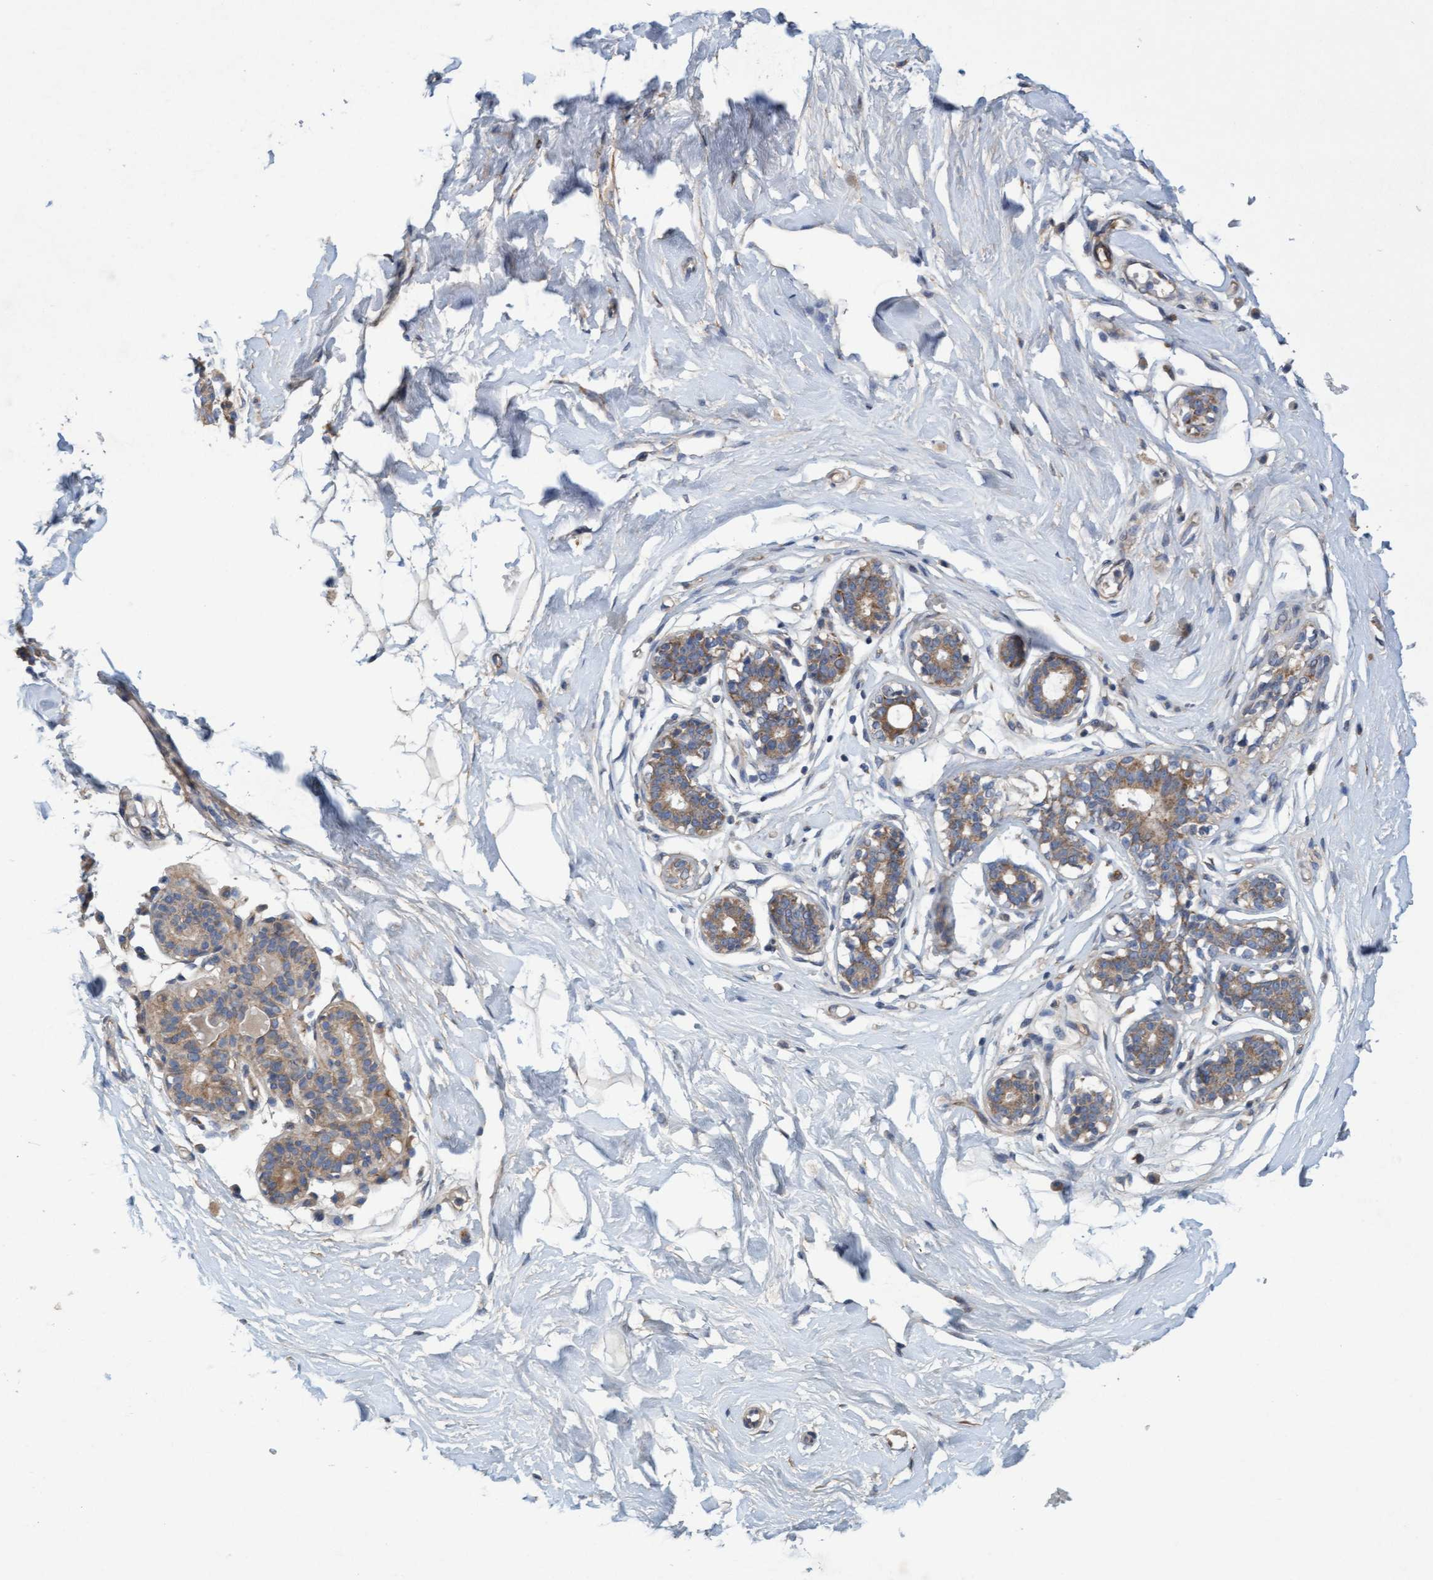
{"staining": {"intensity": "negative", "quantity": "none", "location": "none"}, "tissue": "breast", "cell_type": "Adipocytes", "image_type": "normal", "snomed": [{"axis": "morphology", "description": "Normal tissue, NOS"}, {"axis": "topography", "description": "Breast"}], "caption": "This photomicrograph is of normal breast stained with immunohistochemistry to label a protein in brown with the nuclei are counter-stained blue. There is no positivity in adipocytes. (Brightfield microscopy of DAB immunohistochemistry at high magnification).", "gene": "DDHD2", "patient": {"sex": "female", "age": 23}}